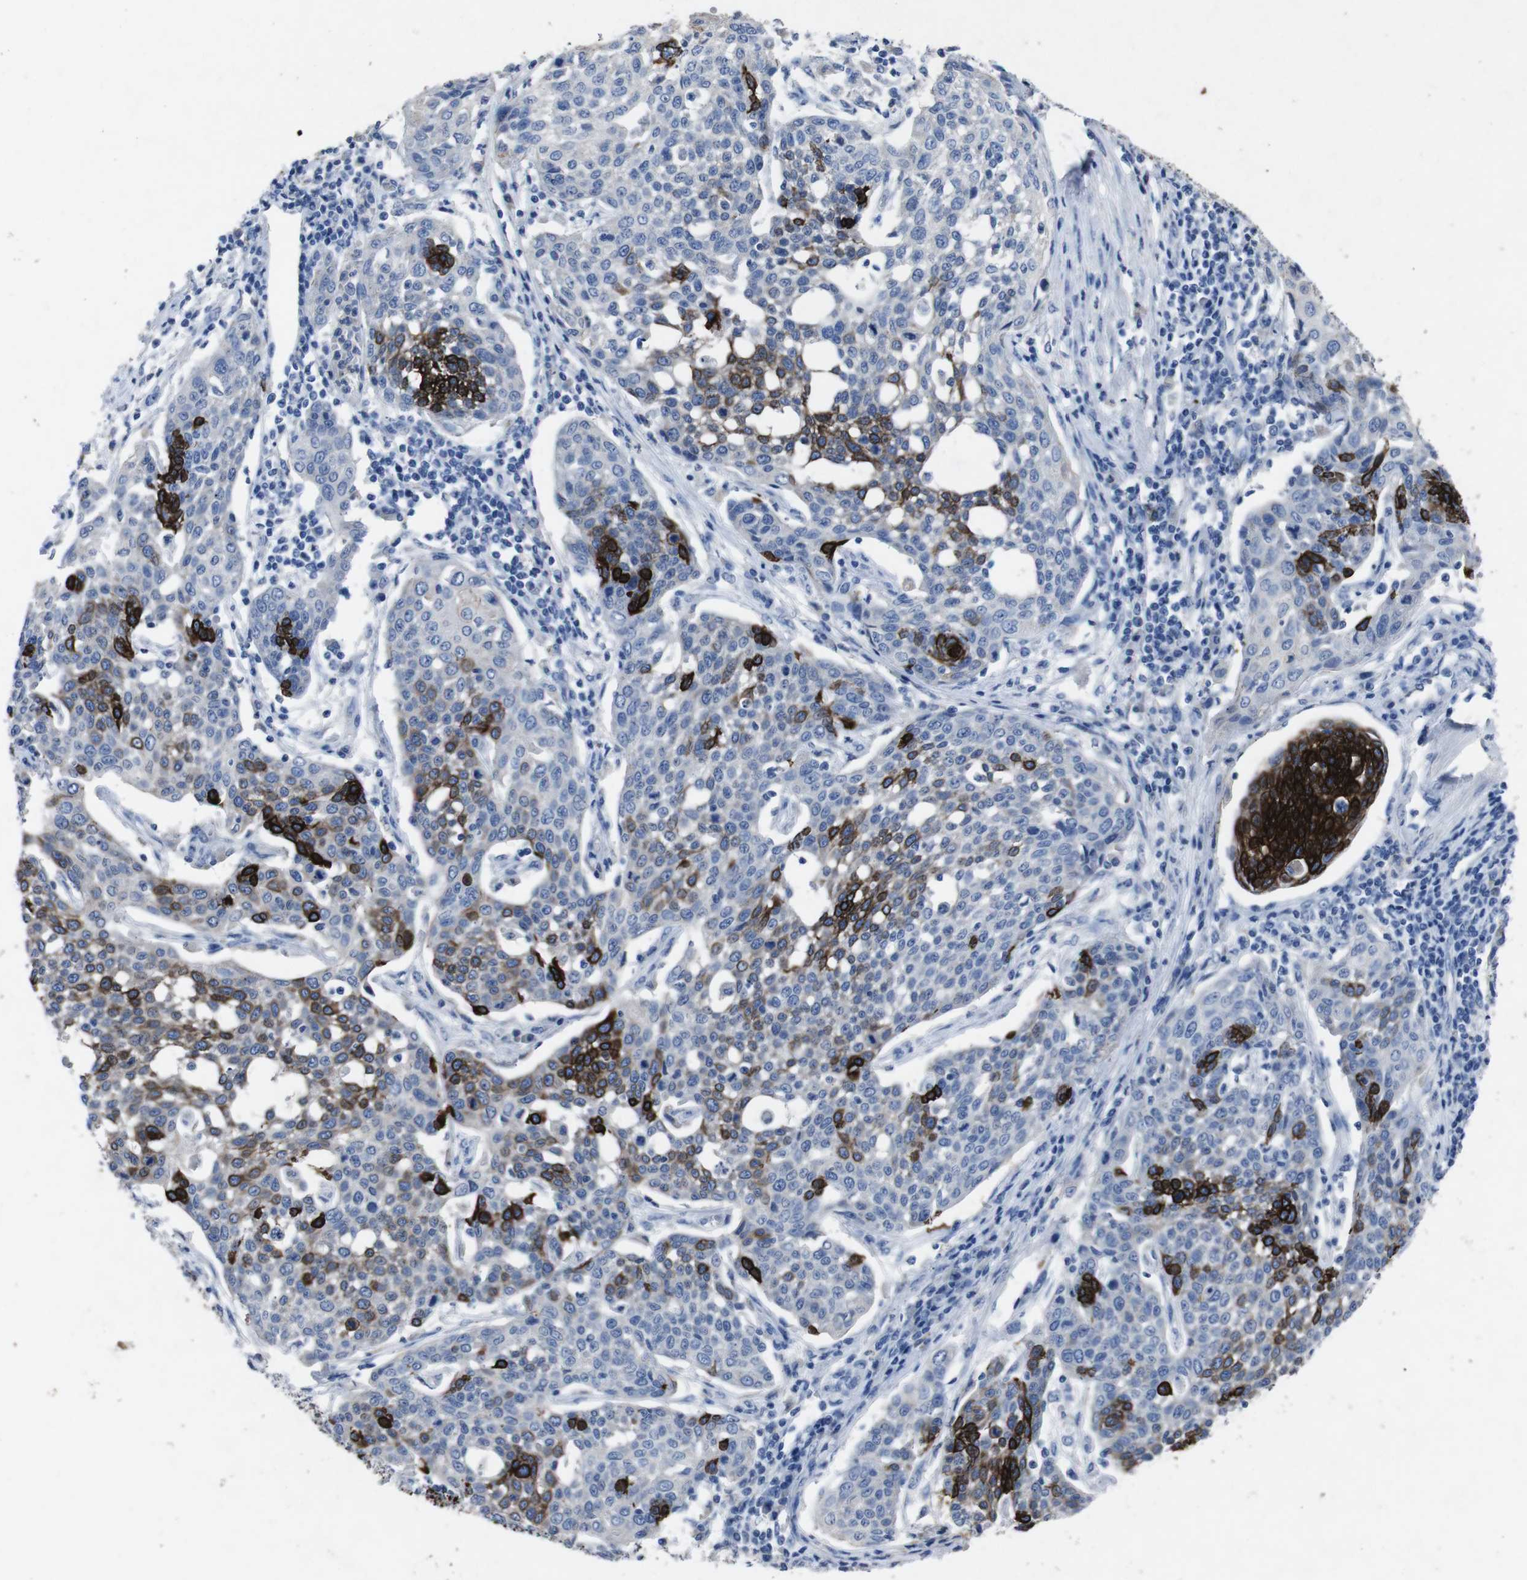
{"staining": {"intensity": "strong", "quantity": "25%-75%", "location": "cytoplasmic/membranous"}, "tissue": "cervical cancer", "cell_type": "Tumor cells", "image_type": "cancer", "snomed": [{"axis": "morphology", "description": "Squamous cell carcinoma, NOS"}, {"axis": "topography", "description": "Cervix"}], "caption": "Squamous cell carcinoma (cervical) stained for a protein displays strong cytoplasmic/membranous positivity in tumor cells.", "gene": "GJB2", "patient": {"sex": "female", "age": 34}}